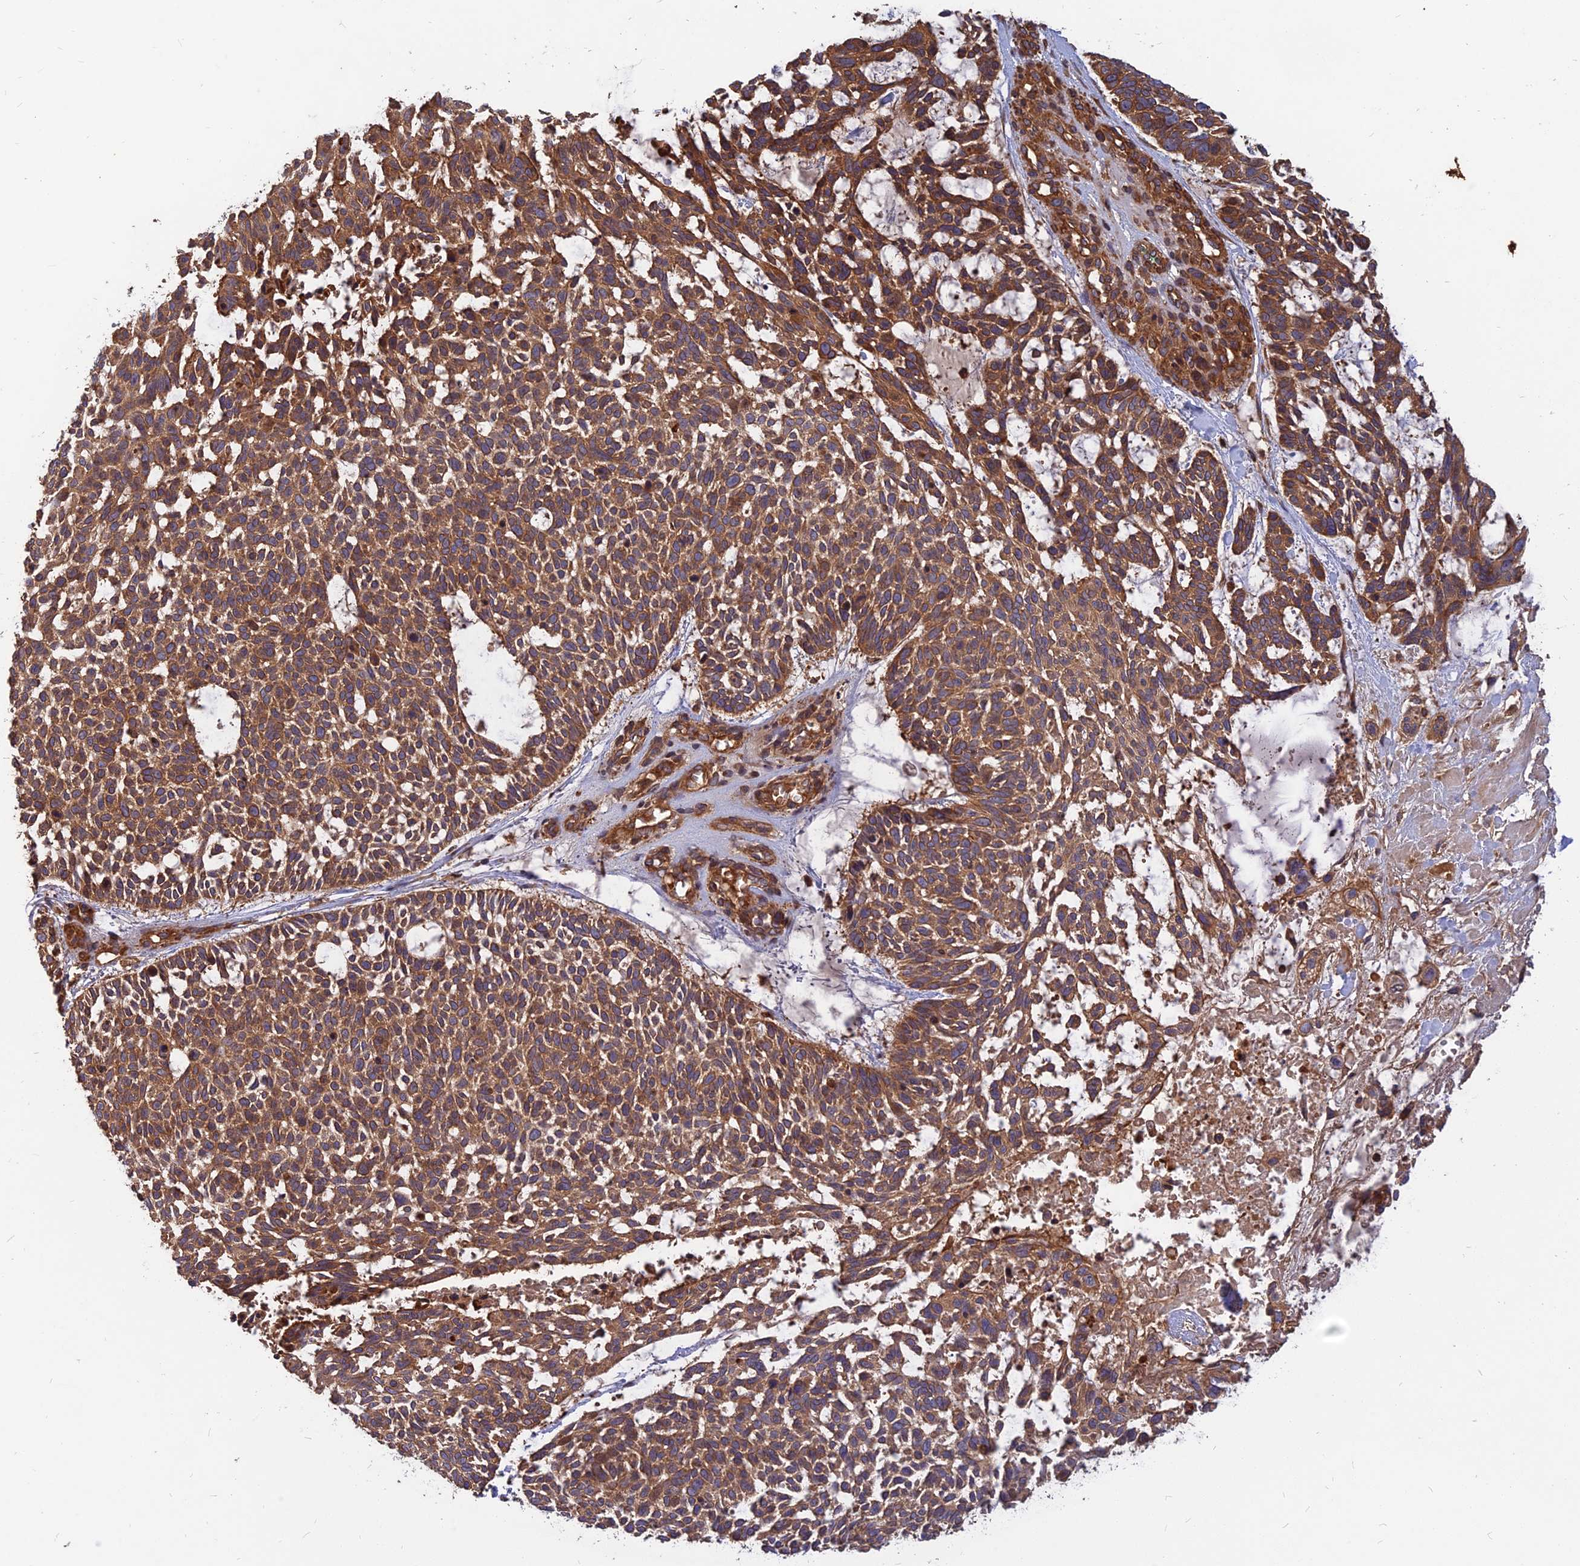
{"staining": {"intensity": "strong", "quantity": ">75%", "location": "cytoplasmic/membranous"}, "tissue": "skin cancer", "cell_type": "Tumor cells", "image_type": "cancer", "snomed": [{"axis": "morphology", "description": "Basal cell carcinoma"}, {"axis": "topography", "description": "Skin"}], "caption": "Skin basal cell carcinoma was stained to show a protein in brown. There is high levels of strong cytoplasmic/membranous expression in about >75% of tumor cells. (DAB IHC, brown staining for protein, blue staining for nuclei).", "gene": "RELCH", "patient": {"sex": "male", "age": 88}}